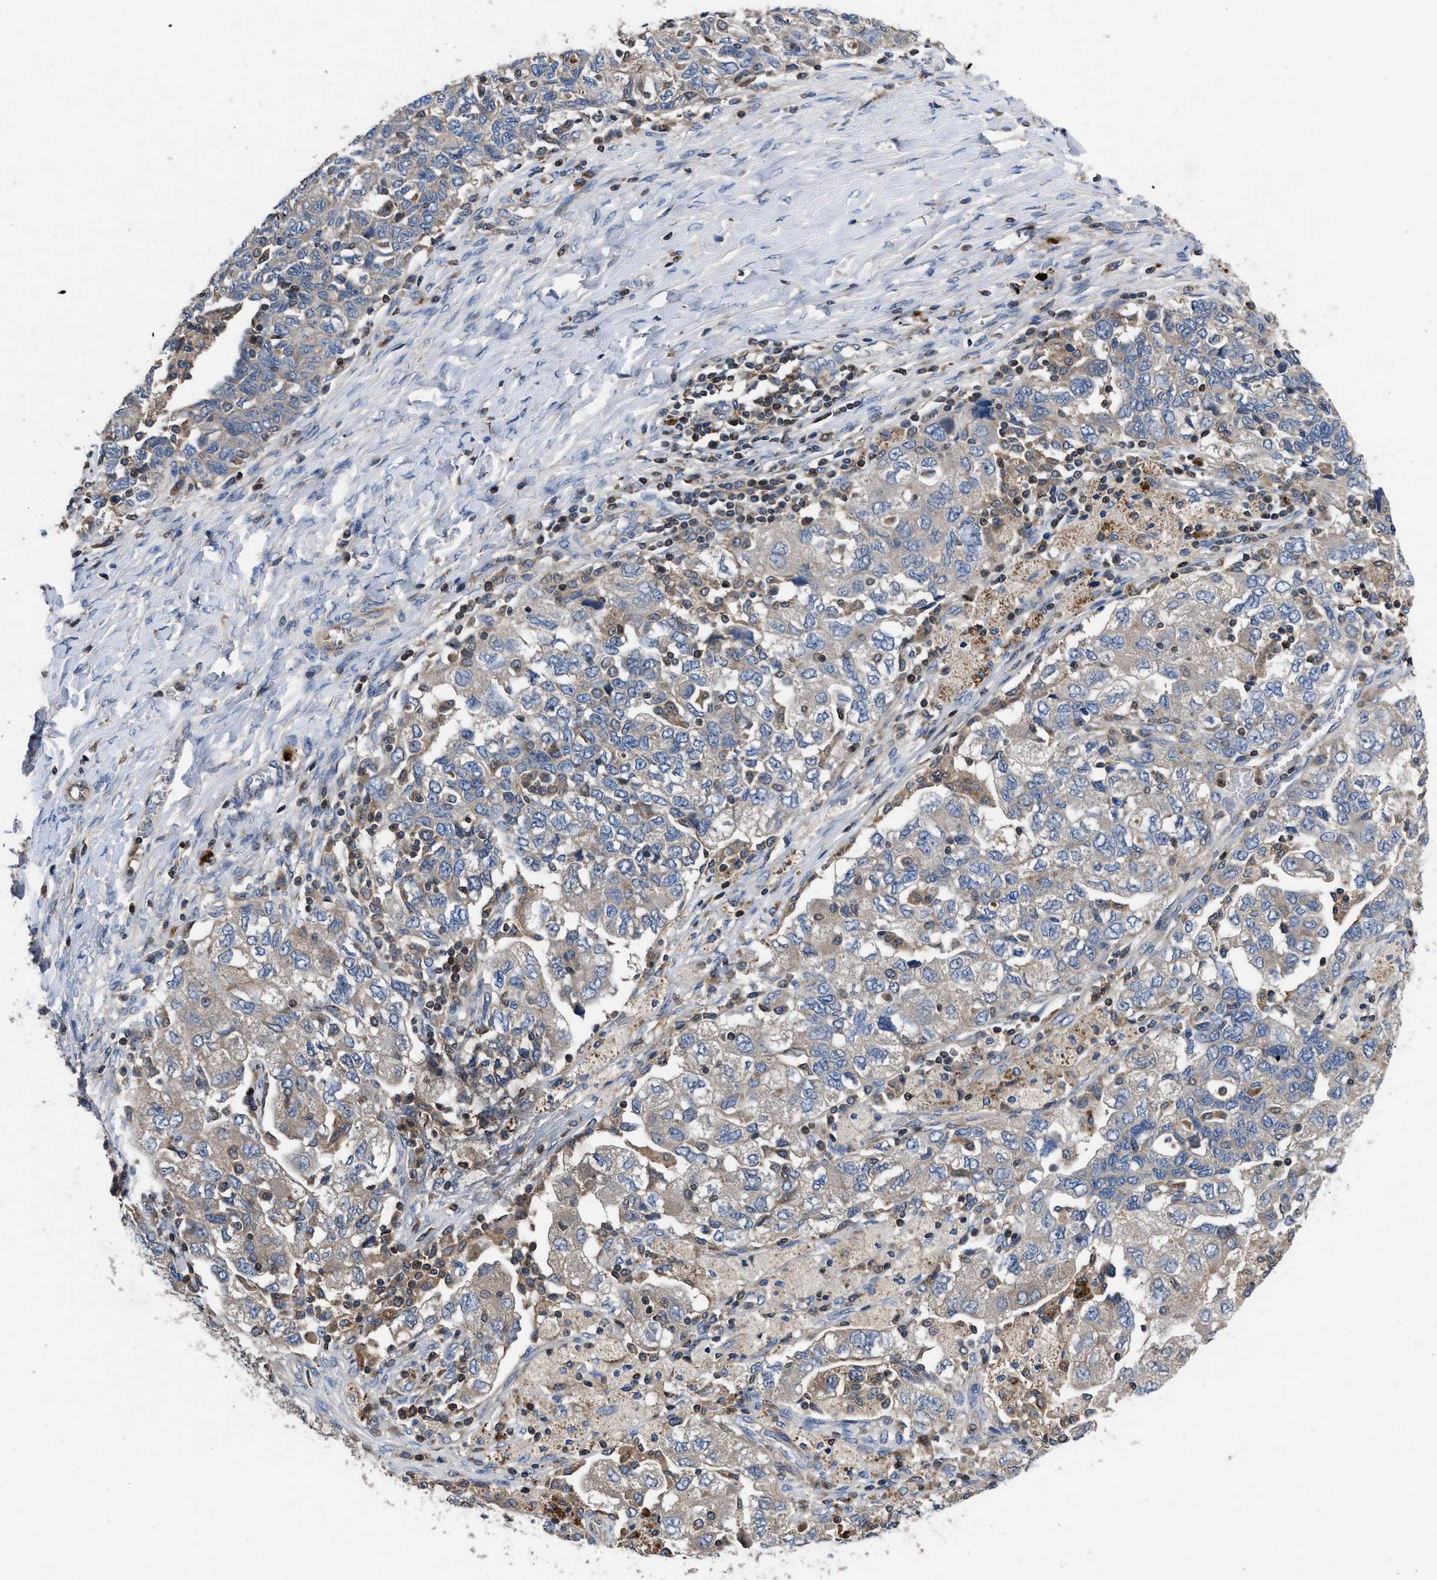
{"staining": {"intensity": "weak", "quantity": "25%-75%", "location": "cytoplasmic/membranous"}, "tissue": "ovarian cancer", "cell_type": "Tumor cells", "image_type": "cancer", "snomed": [{"axis": "morphology", "description": "Carcinoma, NOS"}, {"axis": "morphology", "description": "Cystadenocarcinoma, serous, NOS"}, {"axis": "topography", "description": "Ovary"}], "caption": "The immunohistochemical stain shows weak cytoplasmic/membranous staining in tumor cells of ovarian cancer tissue.", "gene": "YBEY", "patient": {"sex": "female", "age": 69}}